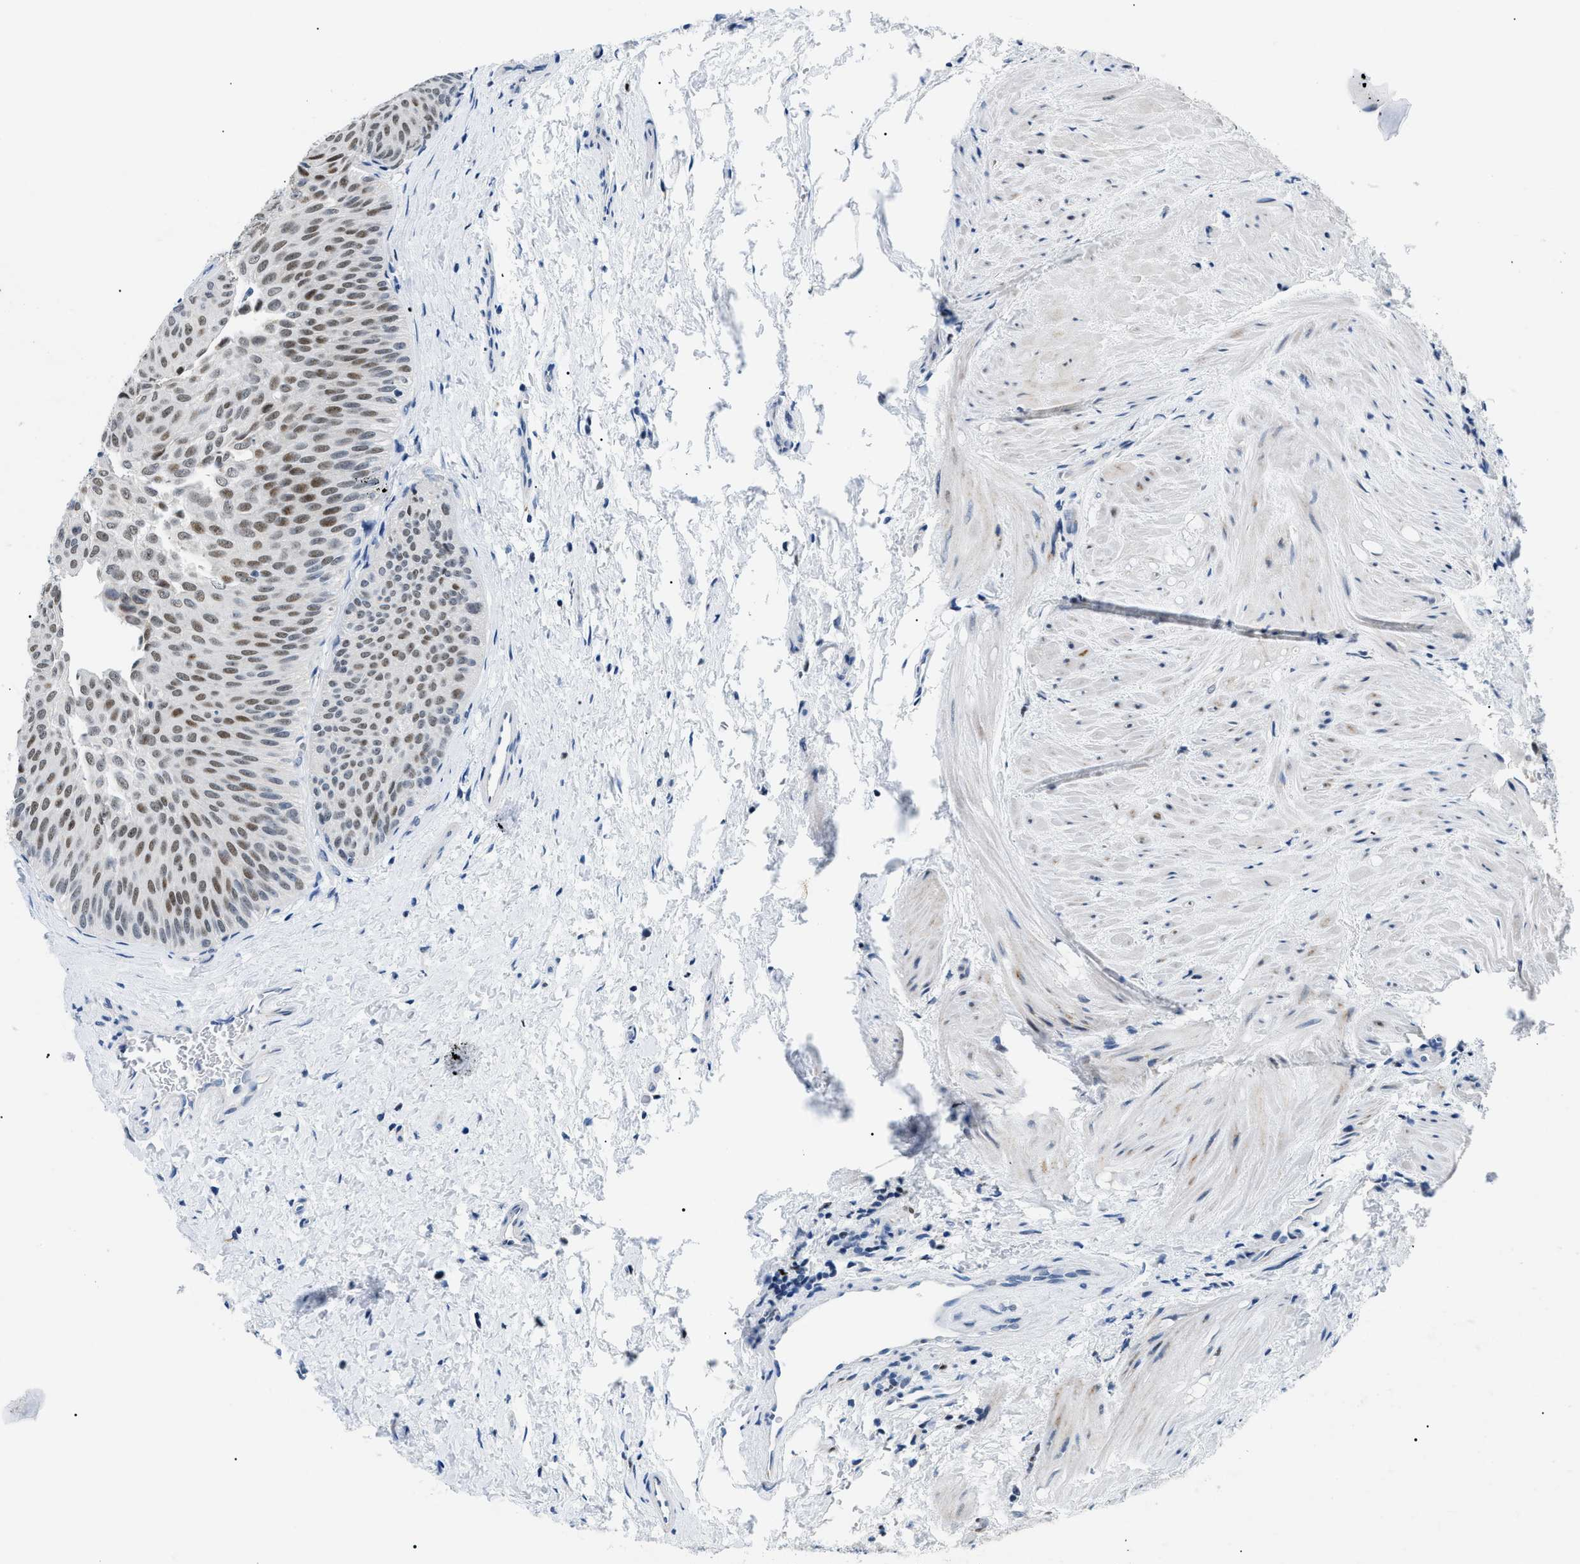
{"staining": {"intensity": "moderate", "quantity": ">75%", "location": "nuclear"}, "tissue": "urothelial cancer", "cell_type": "Tumor cells", "image_type": "cancer", "snomed": [{"axis": "morphology", "description": "Urothelial carcinoma, Low grade"}, {"axis": "topography", "description": "Urinary bladder"}], "caption": "Urothelial carcinoma (low-grade) stained with immunohistochemistry (IHC) shows moderate nuclear expression in approximately >75% of tumor cells.", "gene": "SMARCC1", "patient": {"sex": "female", "age": 60}}